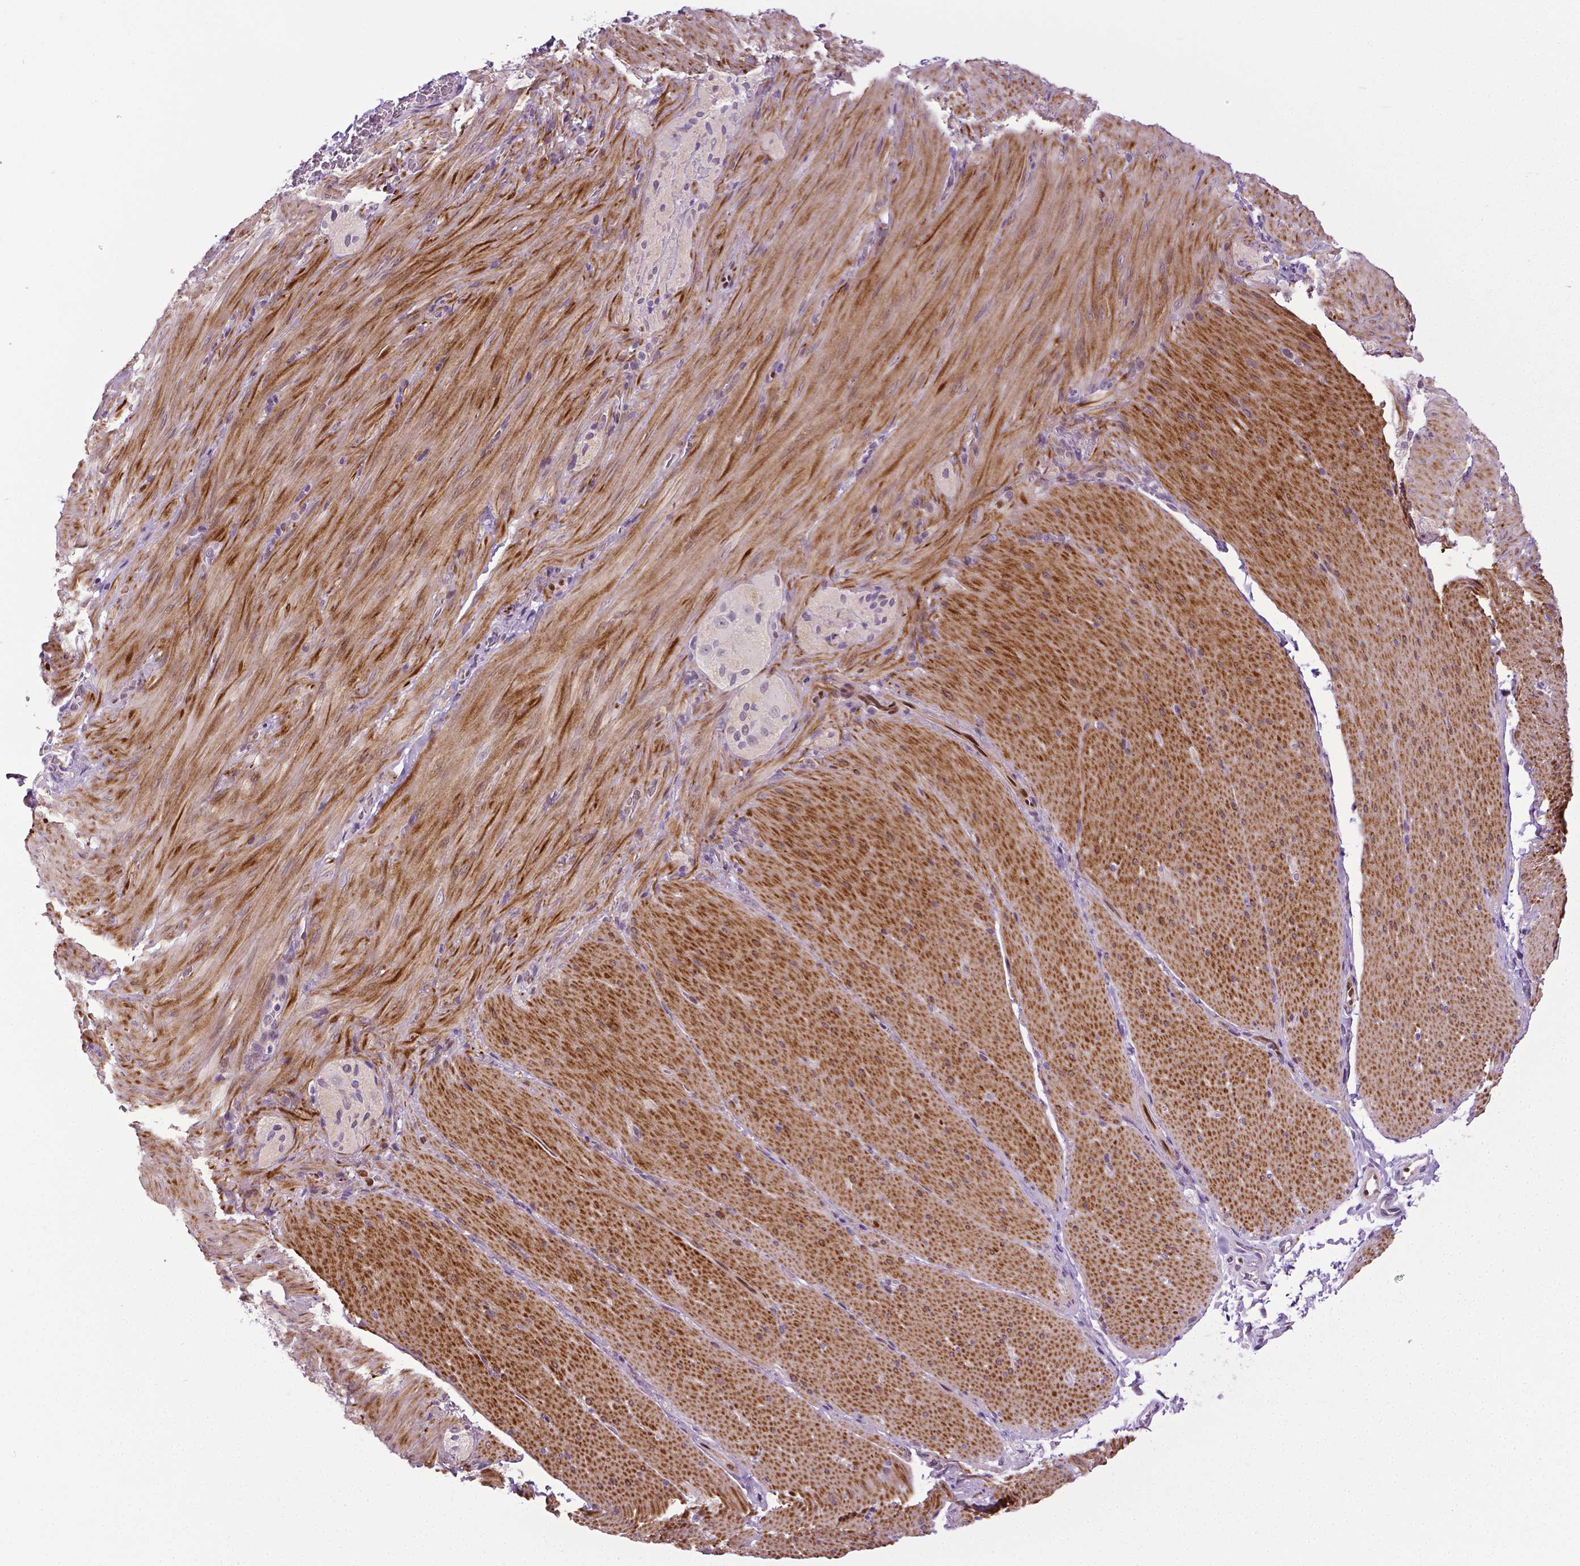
{"staining": {"intensity": "moderate", "quantity": "25%-75%", "location": "cytoplasmic/membranous"}, "tissue": "smooth muscle", "cell_type": "Smooth muscle cells", "image_type": "normal", "snomed": [{"axis": "morphology", "description": "Normal tissue, NOS"}, {"axis": "topography", "description": "Smooth muscle"}, {"axis": "topography", "description": "Colon"}], "caption": "Immunohistochemical staining of unremarkable smooth muscle reveals medium levels of moderate cytoplasmic/membranous positivity in approximately 25%-75% of smooth muscle cells. The protein is stained brown, and the nuclei are stained in blue (DAB IHC with brightfield microscopy, high magnification).", "gene": "PTGER3", "patient": {"sex": "male", "age": 73}}